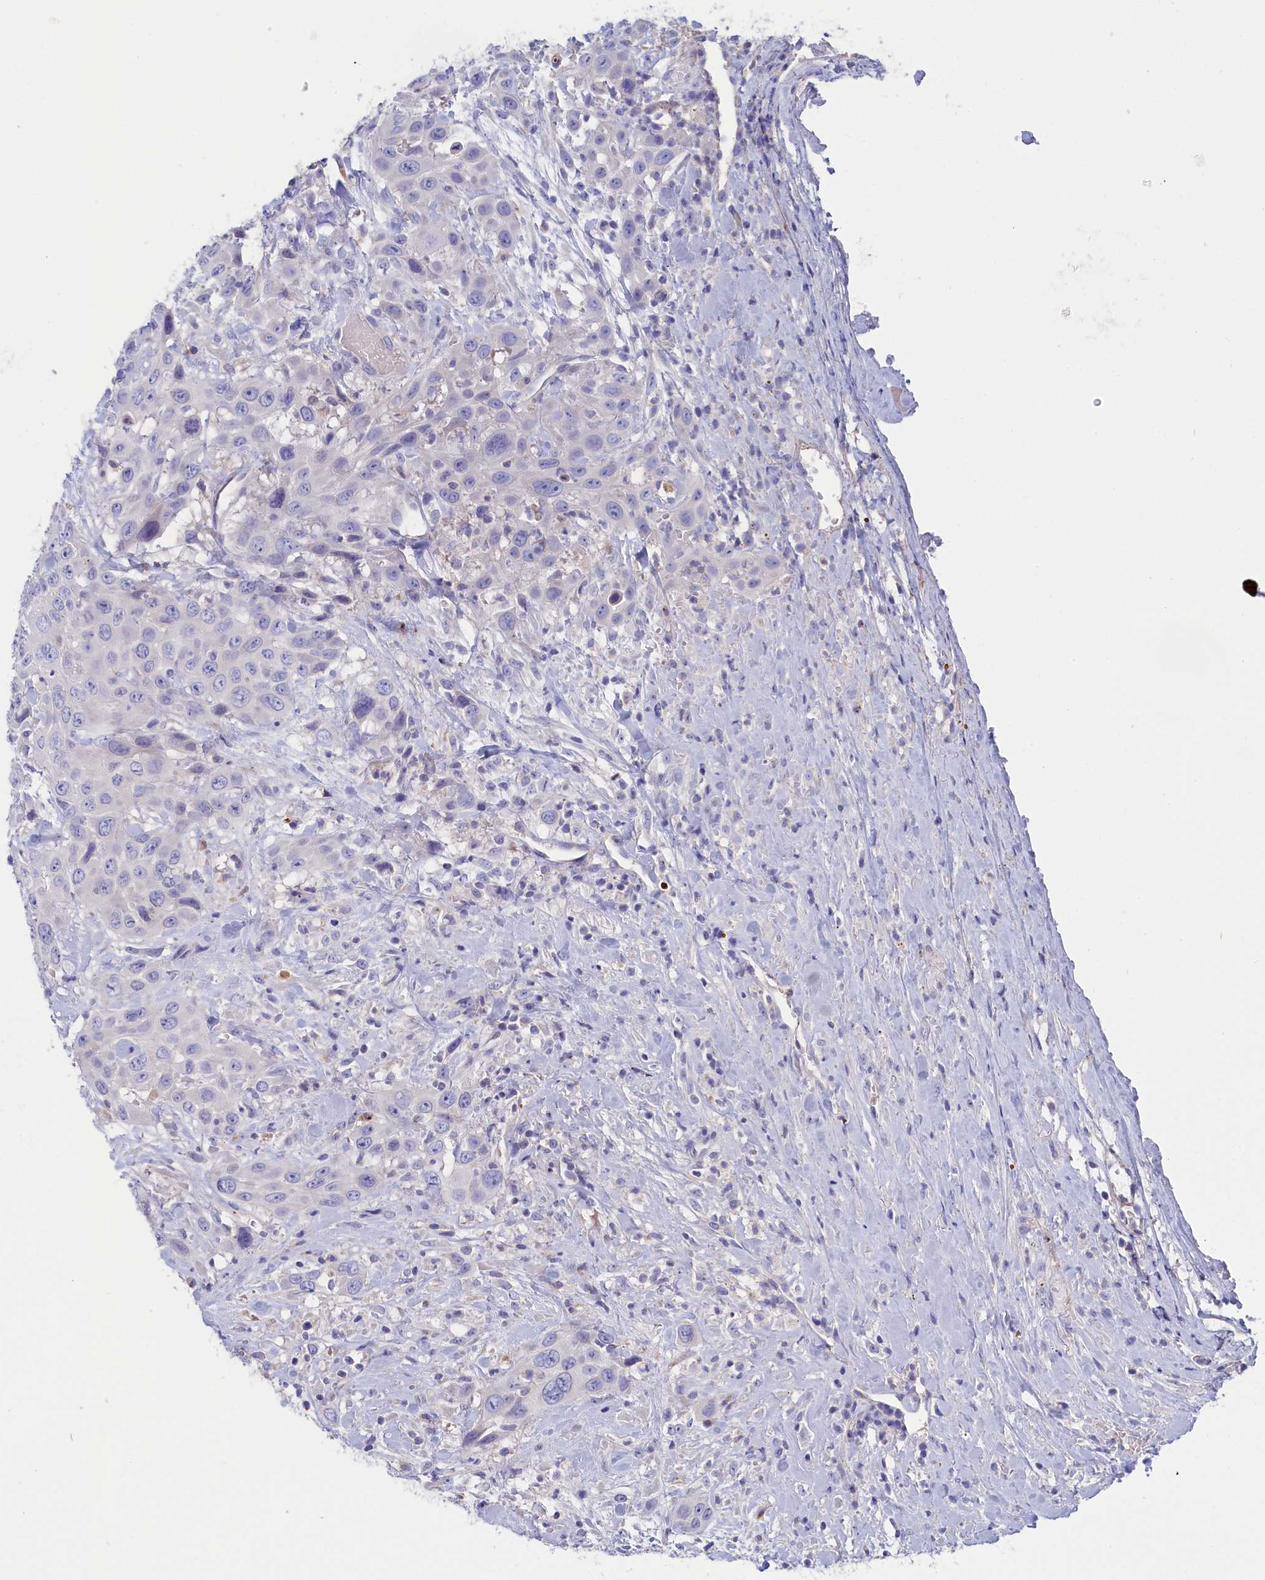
{"staining": {"intensity": "negative", "quantity": "none", "location": "none"}, "tissue": "head and neck cancer", "cell_type": "Tumor cells", "image_type": "cancer", "snomed": [{"axis": "morphology", "description": "Squamous cell carcinoma, NOS"}, {"axis": "topography", "description": "Head-Neck"}], "caption": "There is no significant staining in tumor cells of head and neck cancer. (DAB immunohistochemistry with hematoxylin counter stain).", "gene": "WDR6", "patient": {"sex": "male", "age": 81}}